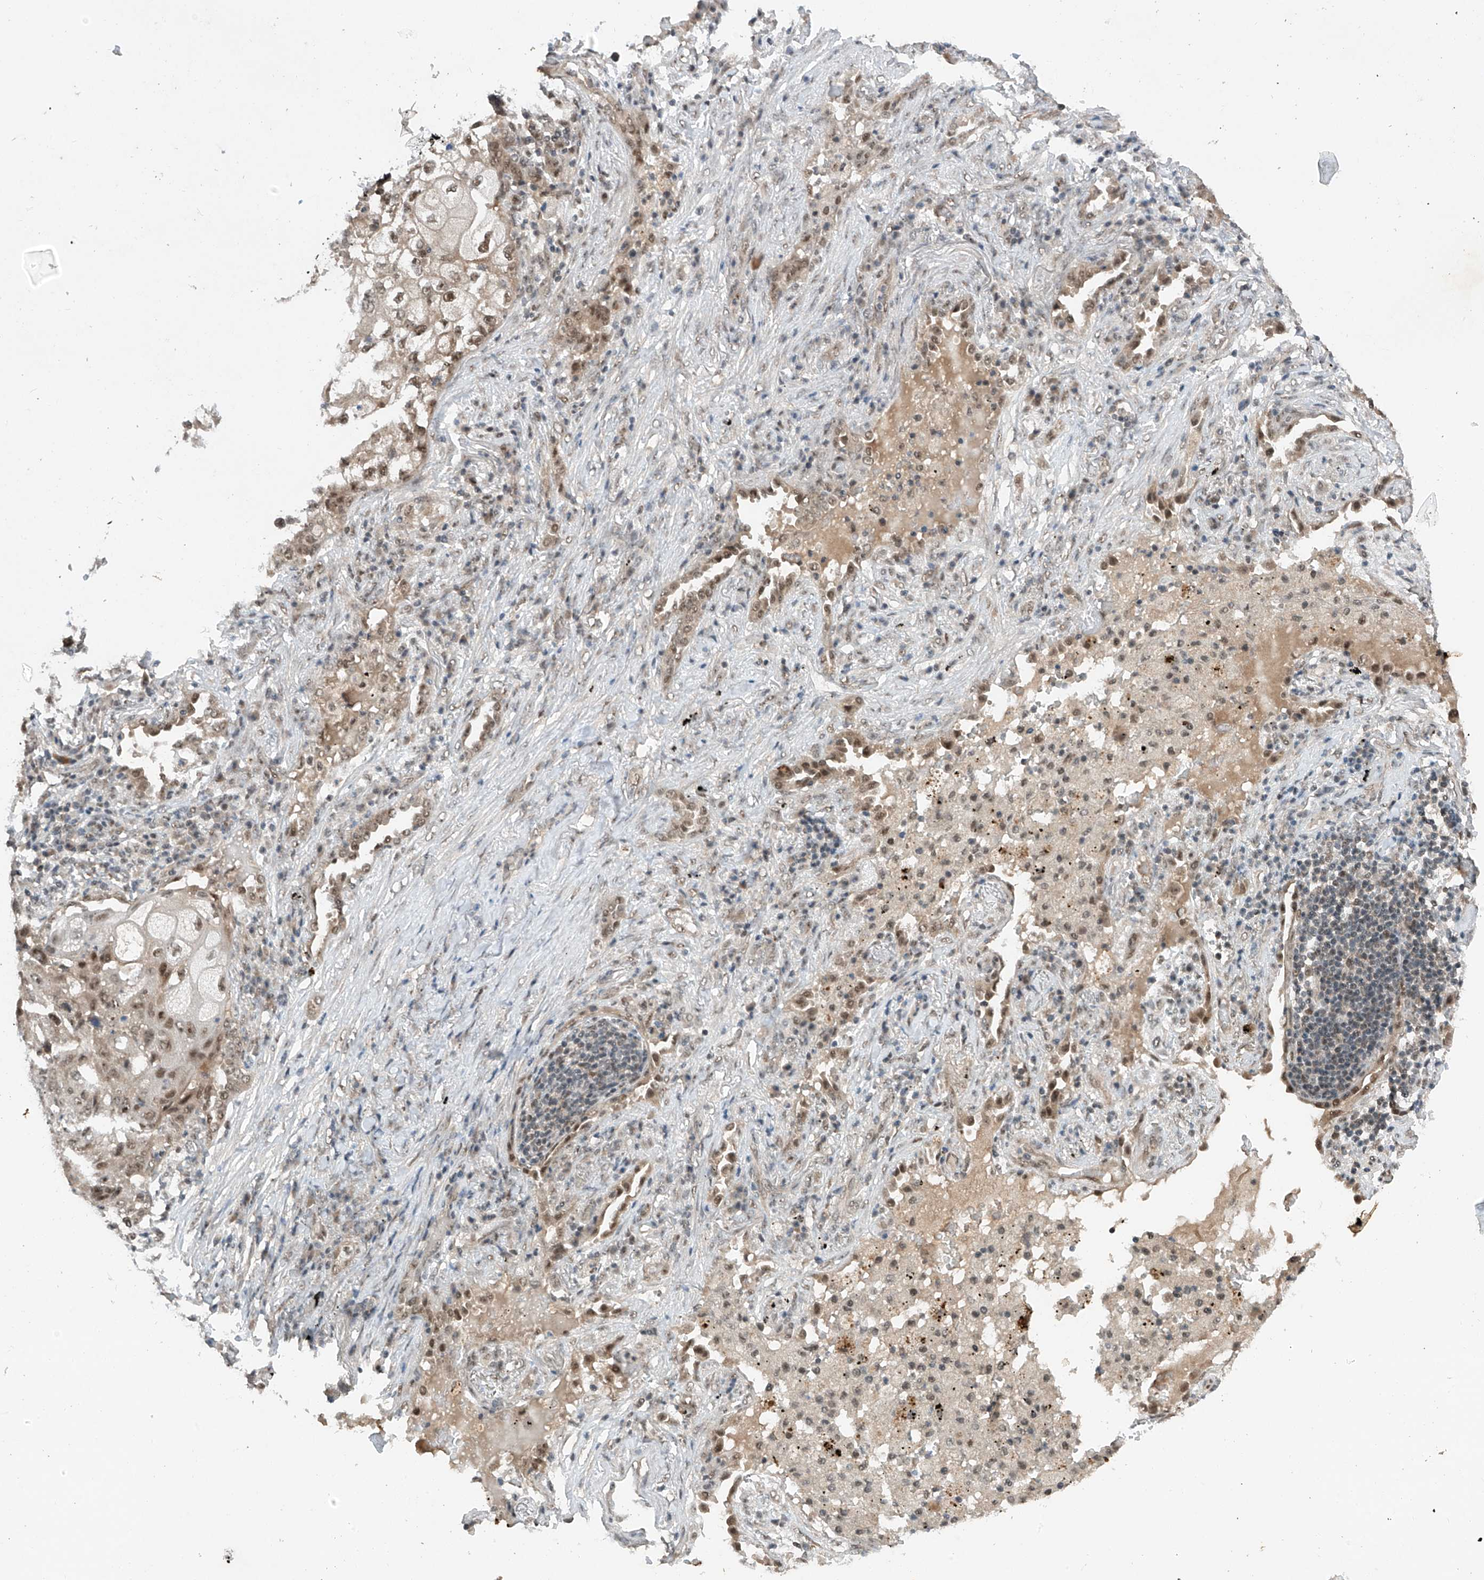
{"staining": {"intensity": "moderate", "quantity": ">75%", "location": "nuclear"}, "tissue": "lung cancer", "cell_type": "Tumor cells", "image_type": "cancer", "snomed": [{"axis": "morphology", "description": "Squamous cell carcinoma, NOS"}, {"axis": "topography", "description": "Lung"}], "caption": "Immunohistochemical staining of lung cancer demonstrates medium levels of moderate nuclear protein positivity in about >75% of tumor cells.", "gene": "RPAIN", "patient": {"sex": "female", "age": 63}}